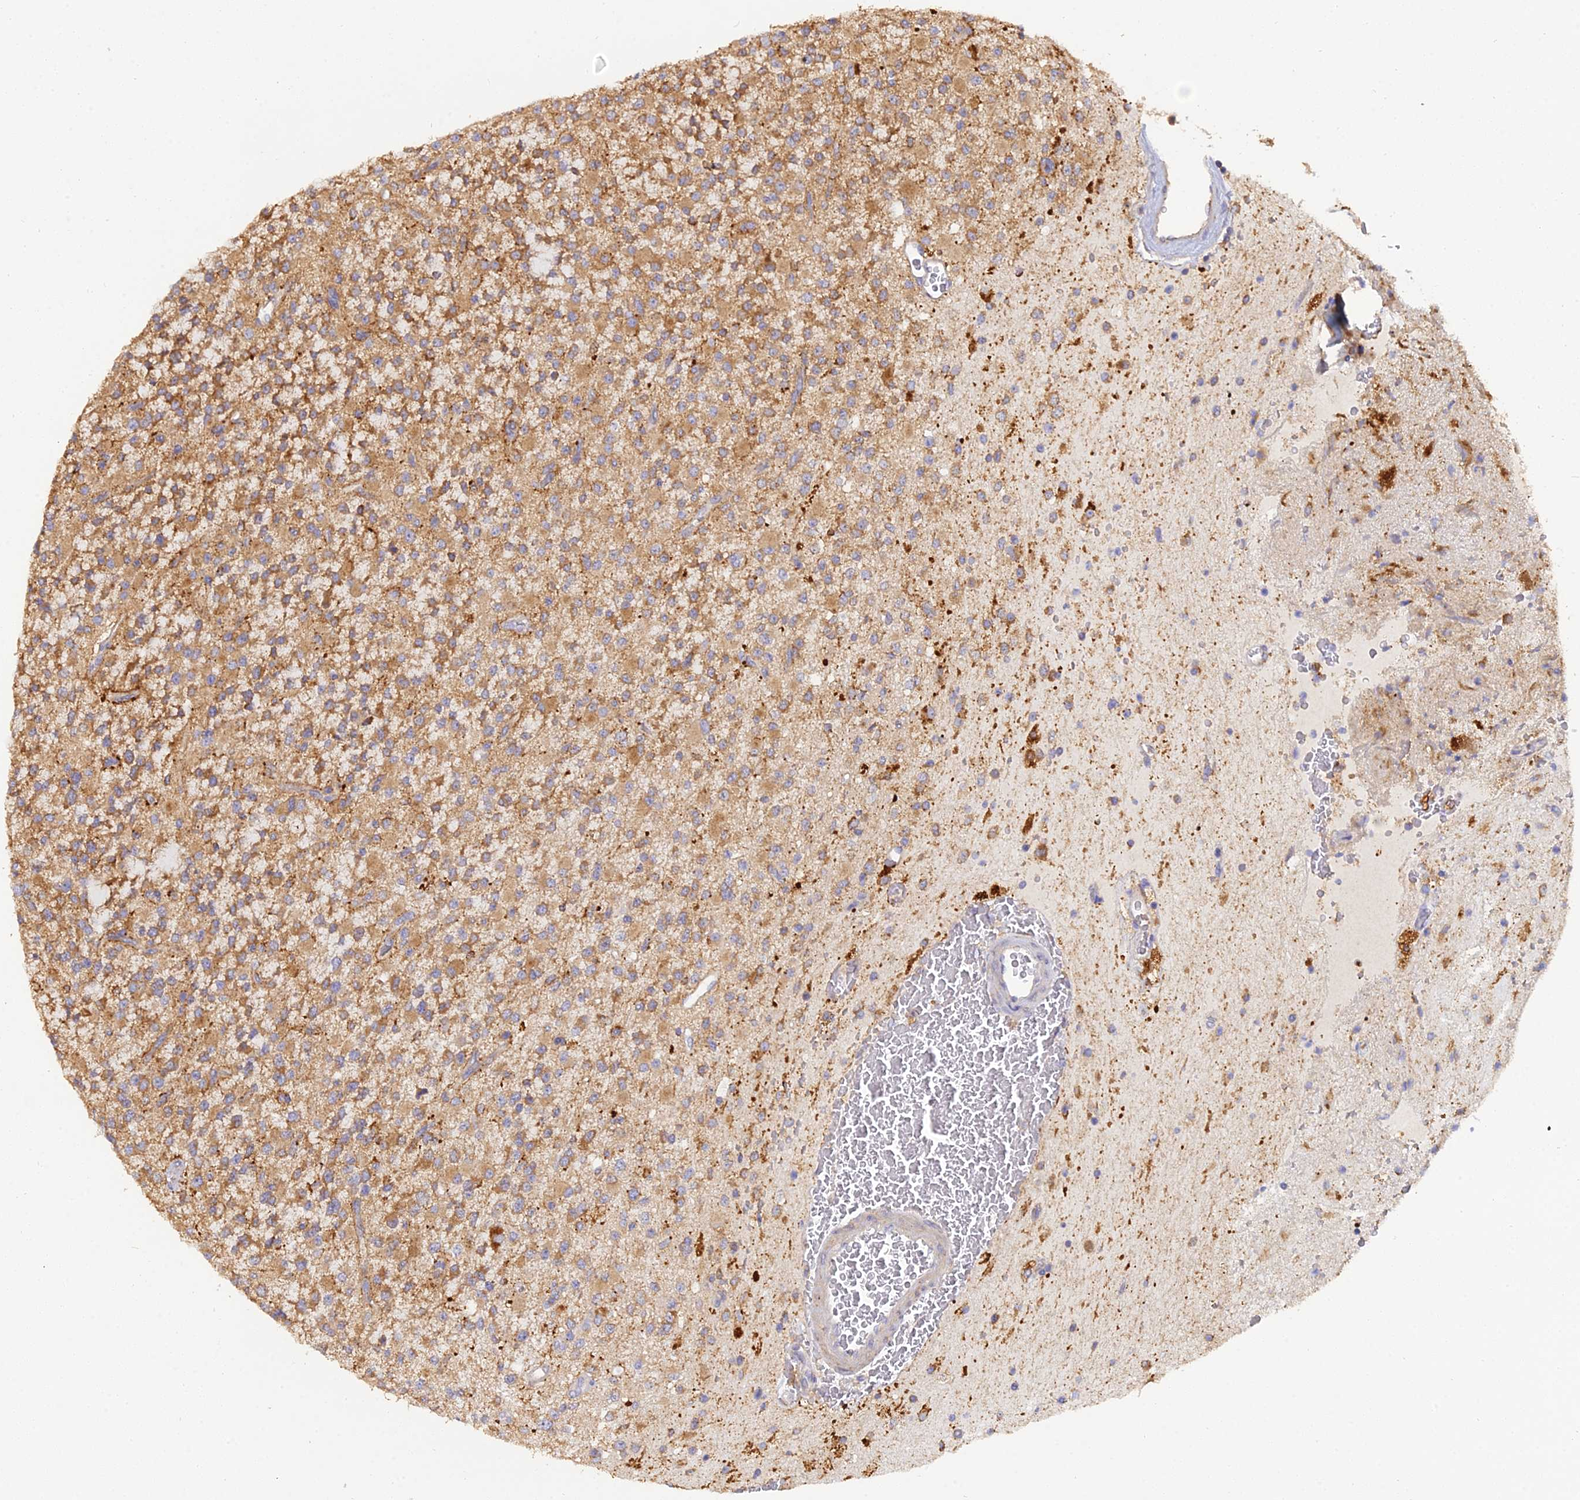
{"staining": {"intensity": "moderate", "quantity": ">75%", "location": "cytoplasmic/membranous"}, "tissue": "glioma", "cell_type": "Tumor cells", "image_type": "cancer", "snomed": [{"axis": "morphology", "description": "Glioma, malignant, High grade"}, {"axis": "topography", "description": "Brain"}], "caption": "Immunohistochemistry histopathology image of human glioma stained for a protein (brown), which shows medium levels of moderate cytoplasmic/membranous positivity in about >75% of tumor cells.", "gene": "ARL8B", "patient": {"sex": "male", "age": 34}}